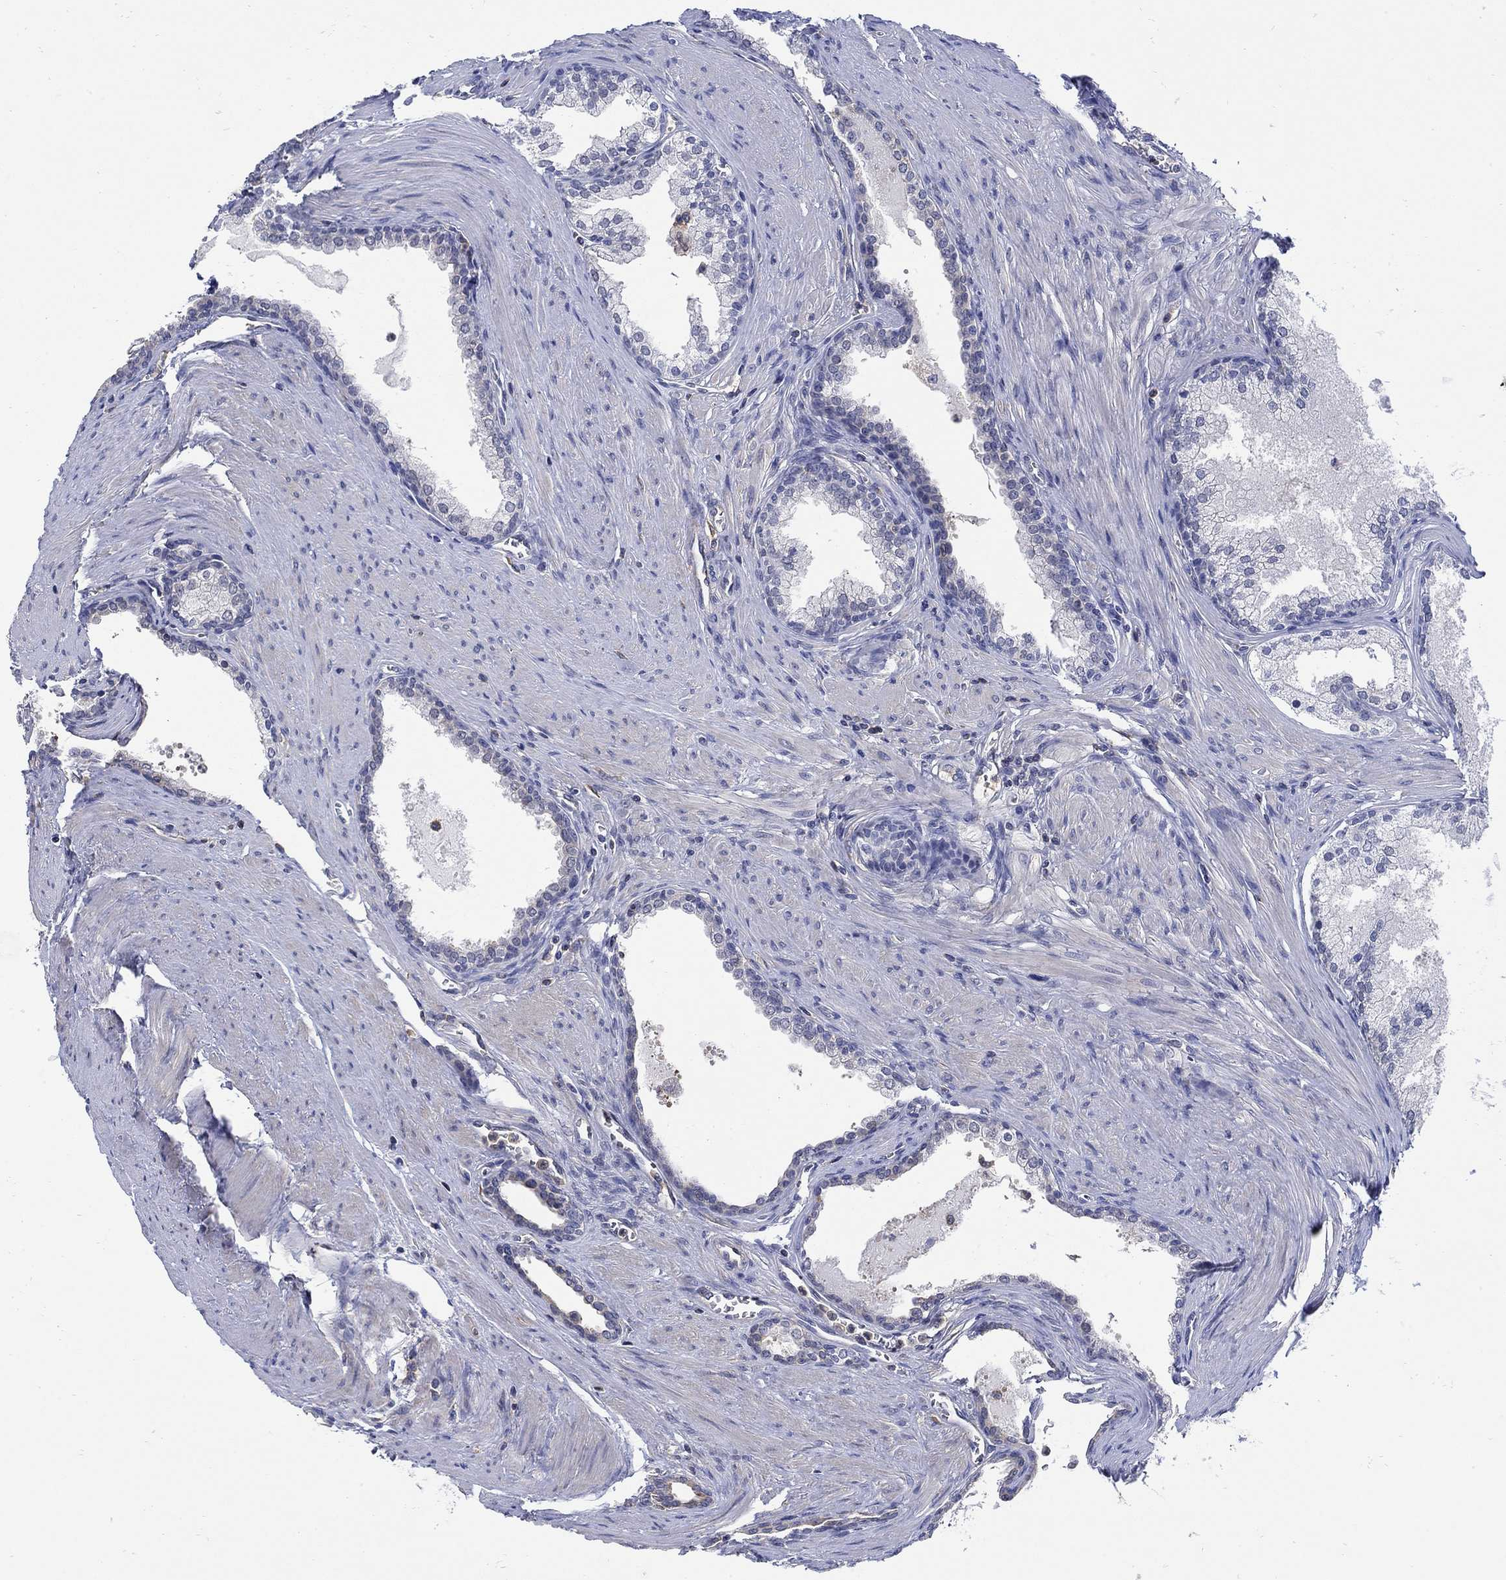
{"staining": {"intensity": "negative", "quantity": "none", "location": "none"}, "tissue": "prostate cancer", "cell_type": "Tumor cells", "image_type": "cancer", "snomed": [{"axis": "morphology", "description": "Adenocarcinoma, NOS"}, {"axis": "topography", "description": "Prostate"}], "caption": "The photomicrograph shows no staining of tumor cells in adenocarcinoma (prostate).", "gene": "TEKT3", "patient": {"sex": "male", "age": 66}}